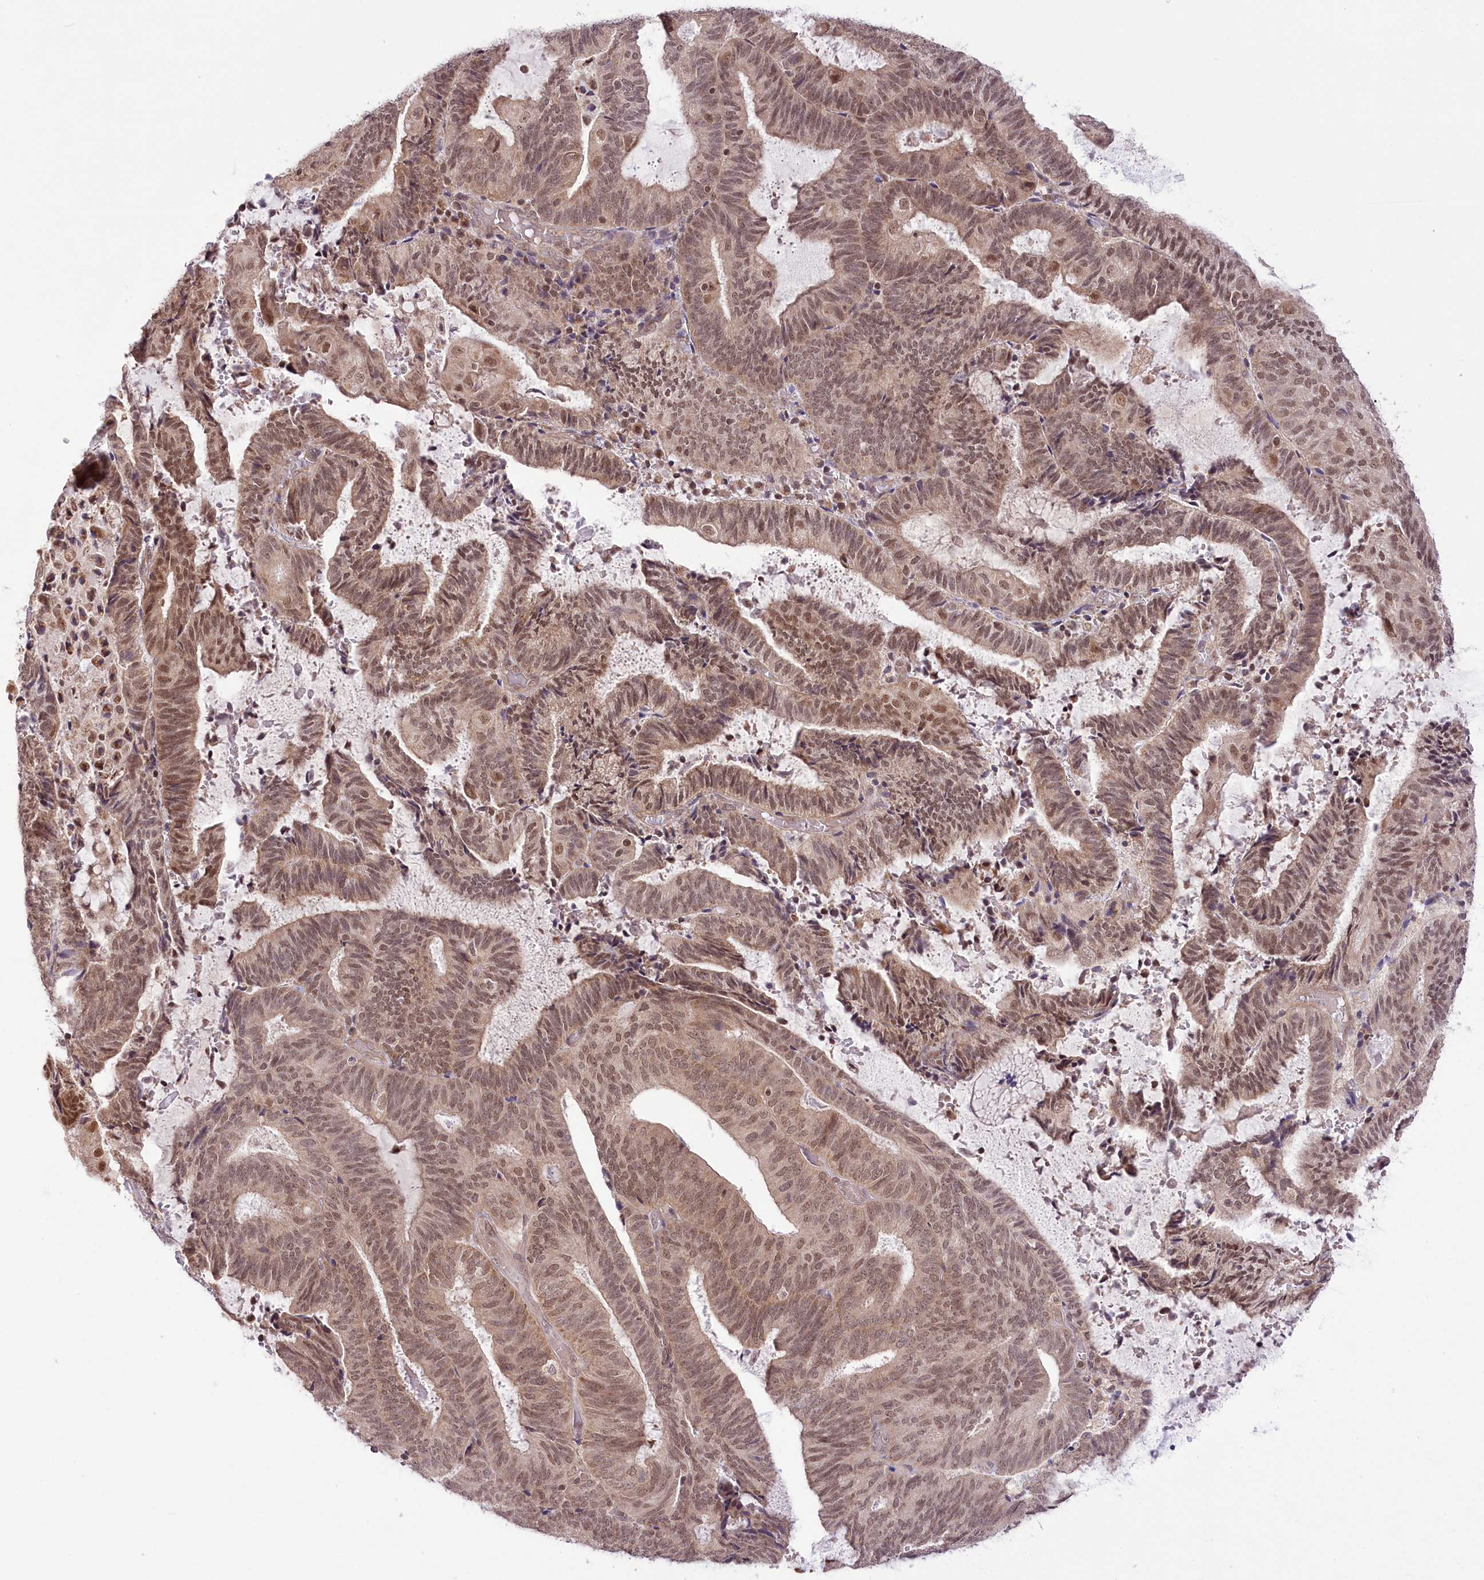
{"staining": {"intensity": "moderate", "quantity": ">75%", "location": "nuclear"}, "tissue": "endometrial cancer", "cell_type": "Tumor cells", "image_type": "cancer", "snomed": [{"axis": "morphology", "description": "Adenocarcinoma, NOS"}, {"axis": "topography", "description": "Endometrium"}], "caption": "This micrograph reveals immunohistochemistry (IHC) staining of endometrial cancer (adenocarcinoma), with medium moderate nuclear positivity in approximately >75% of tumor cells.", "gene": "ZMAT2", "patient": {"sex": "female", "age": 81}}